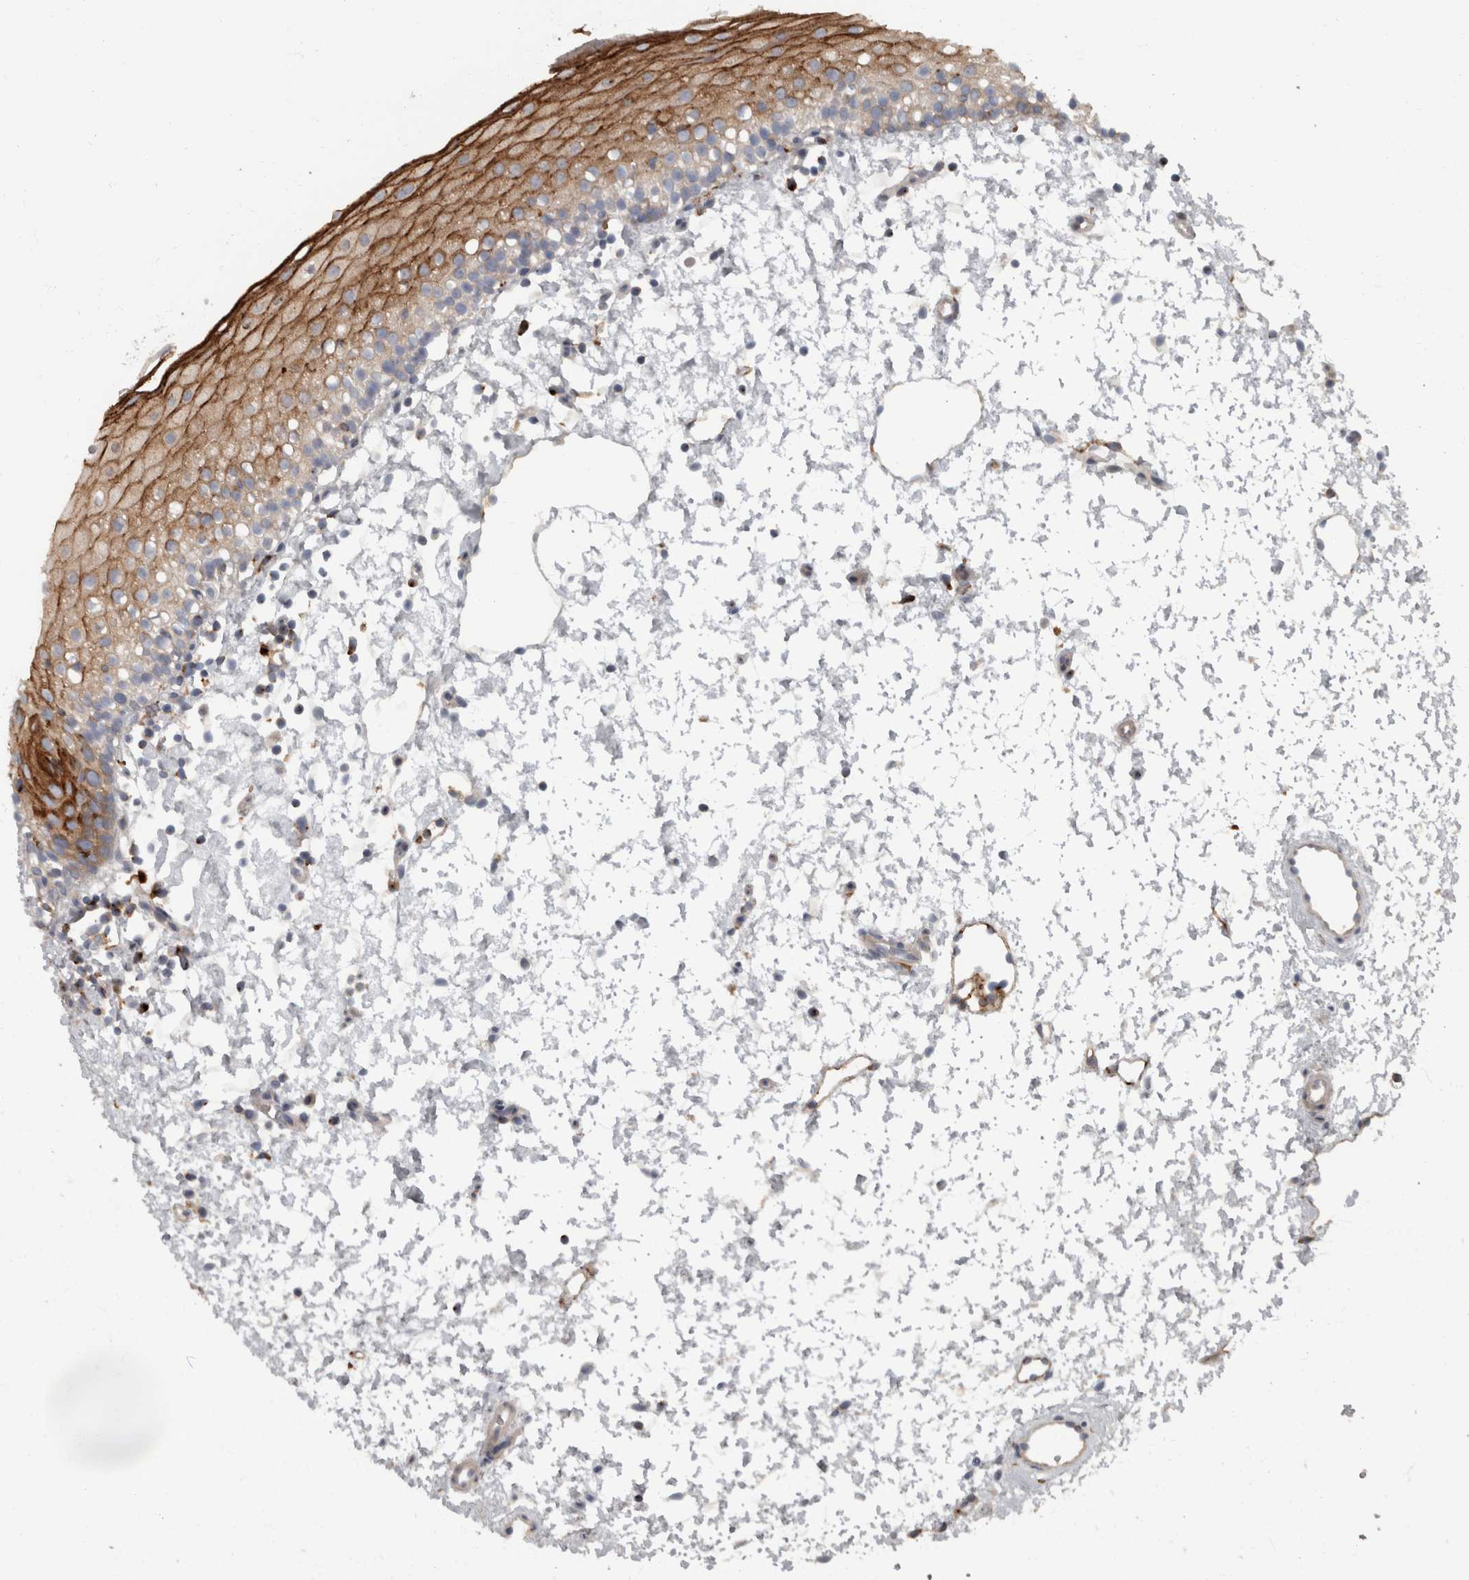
{"staining": {"intensity": "strong", "quantity": "<25%", "location": "cytoplasmic/membranous"}, "tissue": "oral mucosa", "cell_type": "Squamous epithelial cells", "image_type": "normal", "snomed": [{"axis": "morphology", "description": "Normal tissue, NOS"}, {"axis": "topography", "description": "Oral tissue"}], "caption": "This micrograph exhibits immunohistochemistry (IHC) staining of normal human oral mucosa, with medium strong cytoplasmic/membranous positivity in about <25% of squamous epithelial cells.", "gene": "CDC42BPG", "patient": {"sex": "male", "age": 28}}